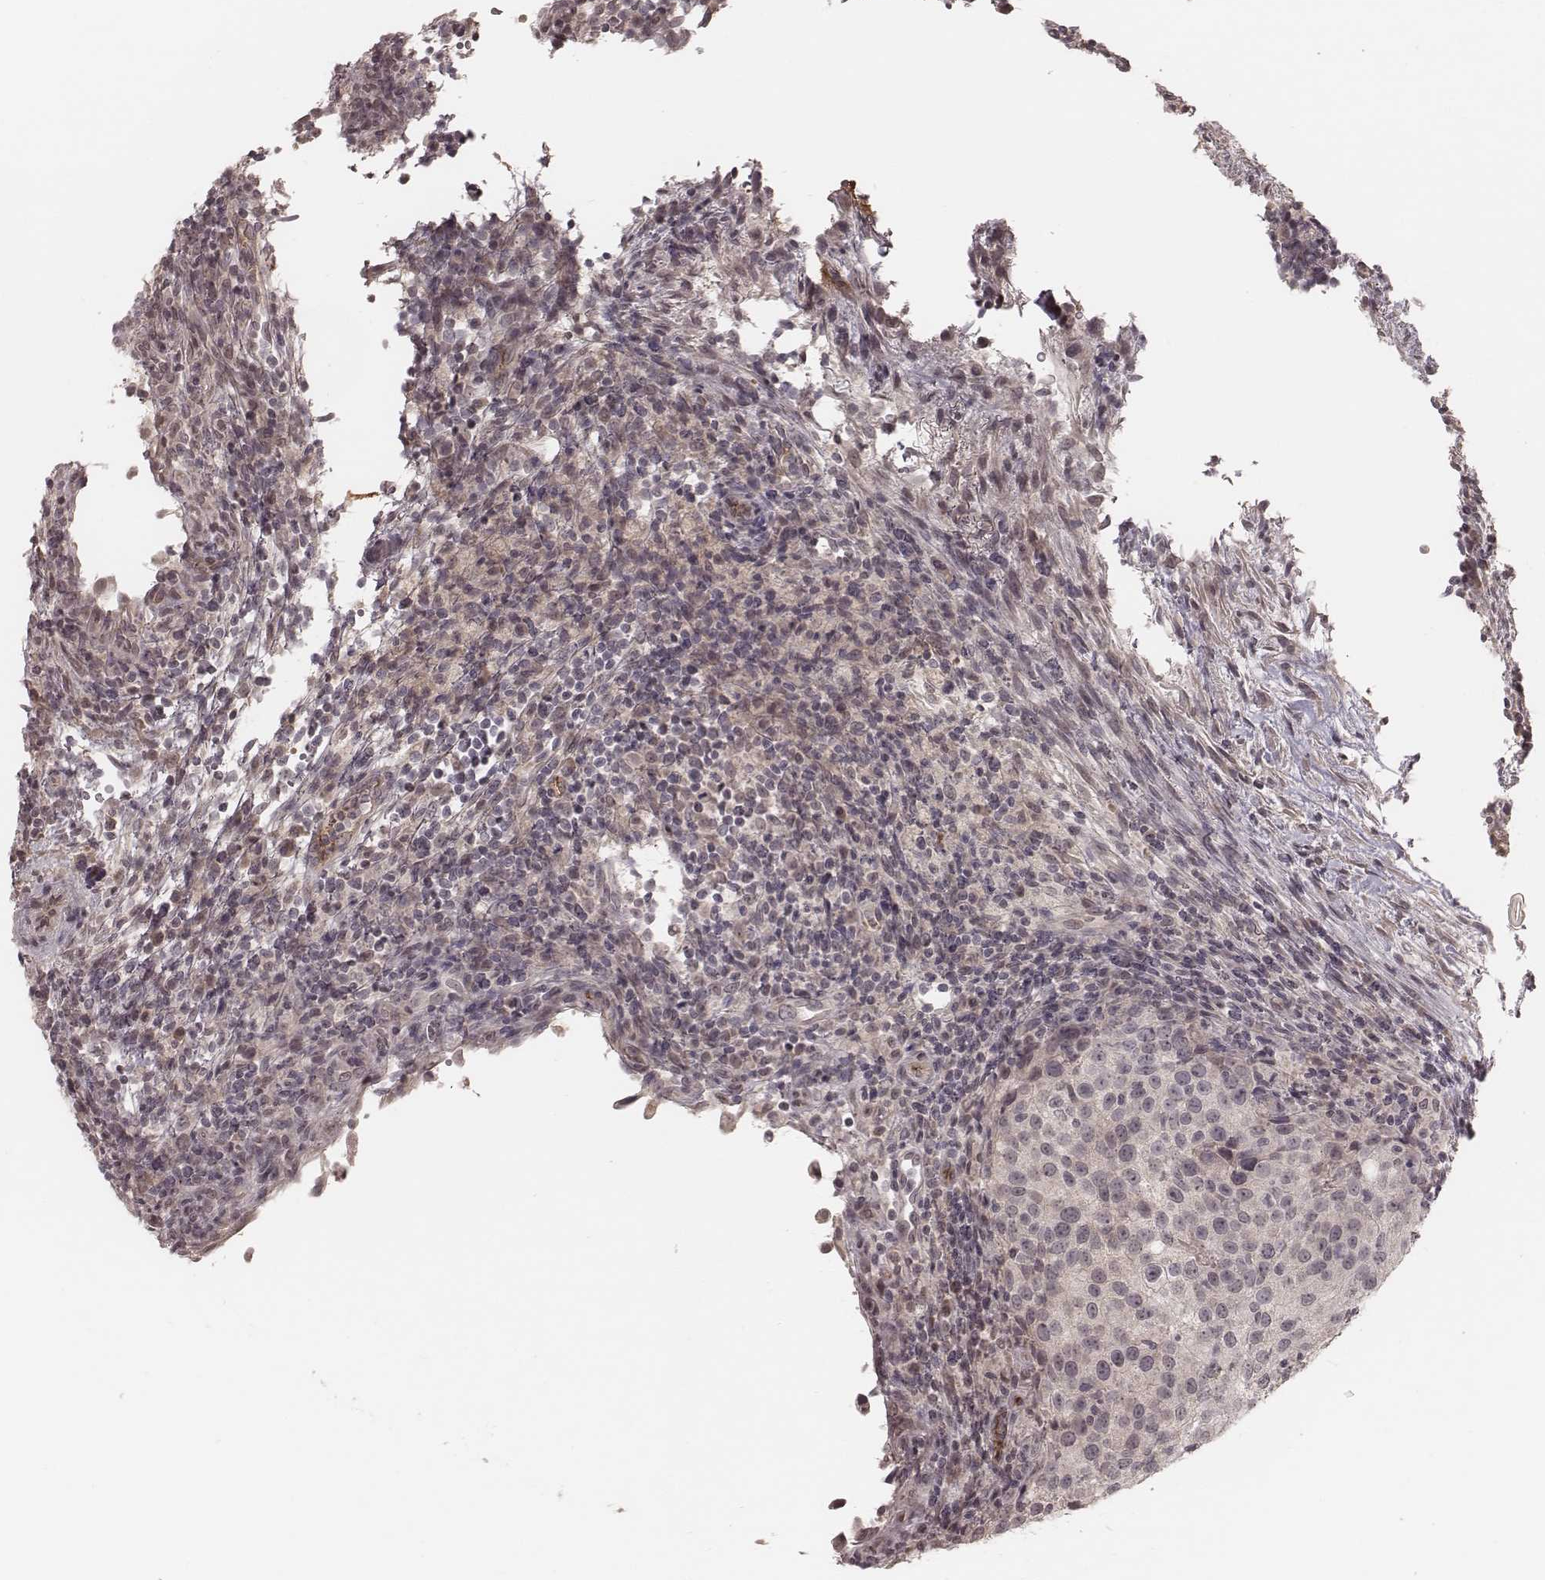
{"staining": {"intensity": "negative", "quantity": "none", "location": "none"}, "tissue": "urothelial cancer", "cell_type": "Tumor cells", "image_type": "cancer", "snomed": [{"axis": "morphology", "description": "Urothelial carcinoma, High grade"}, {"axis": "topography", "description": "Urinary bladder"}], "caption": "This is an IHC histopathology image of human urothelial carcinoma (high-grade). There is no positivity in tumor cells.", "gene": "IL5", "patient": {"sex": "female", "age": 78}}